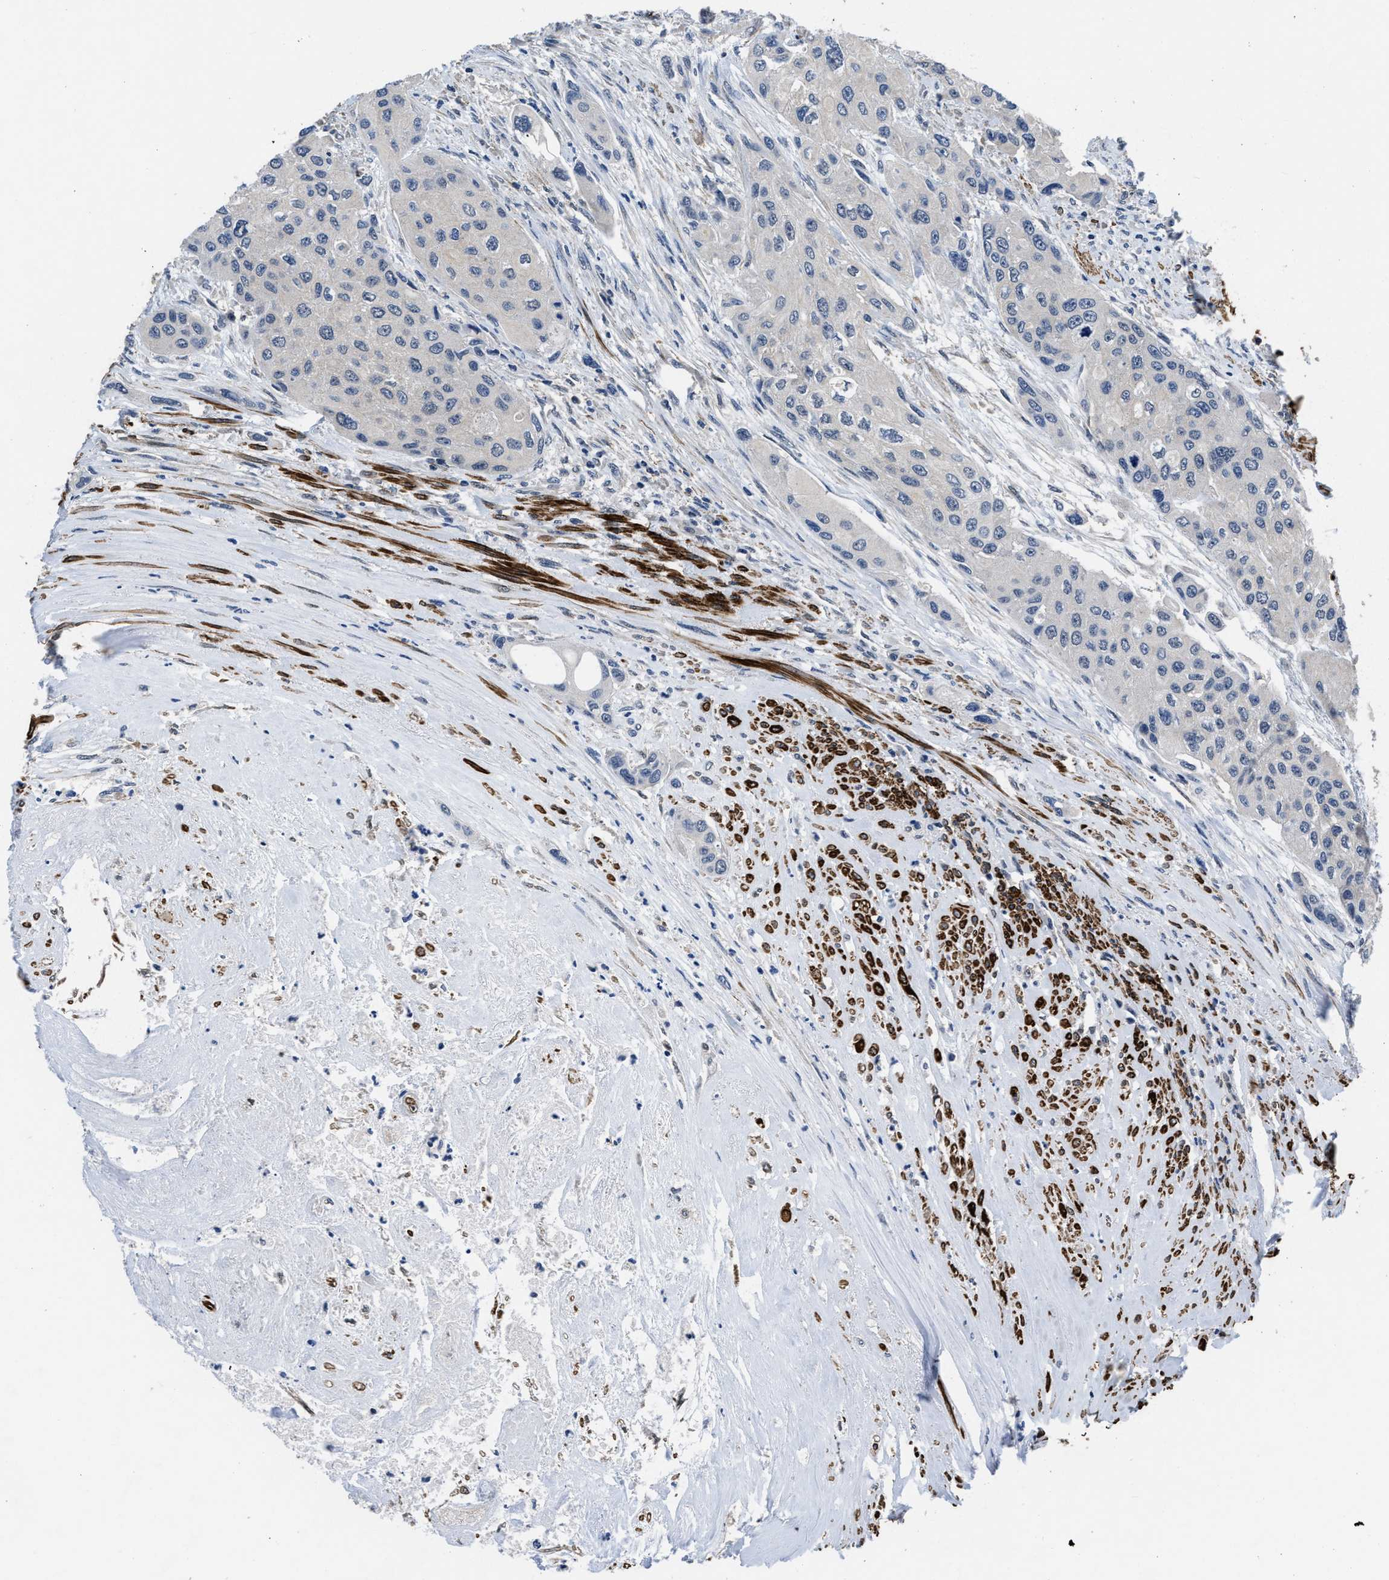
{"staining": {"intensity": "negative", "quantity": "none", "location": "none"}, "tissue": "urothelial cancer", "cell_type": "Tumor cells", "image_type": "cancer", "snomed": [{"axis": "morphology", "description": "Urothelial carcinoma, High grade"}, {"axis": "topography", "description": "Urinary bladder"}], "caption": "High power microscopy micrograph of an IHC photomicrograph of urothelial cancer, revealing no significant positivity in tumor cells.", "gene": "LANCL2", "patient": {"sex": "female", "age": 56}}